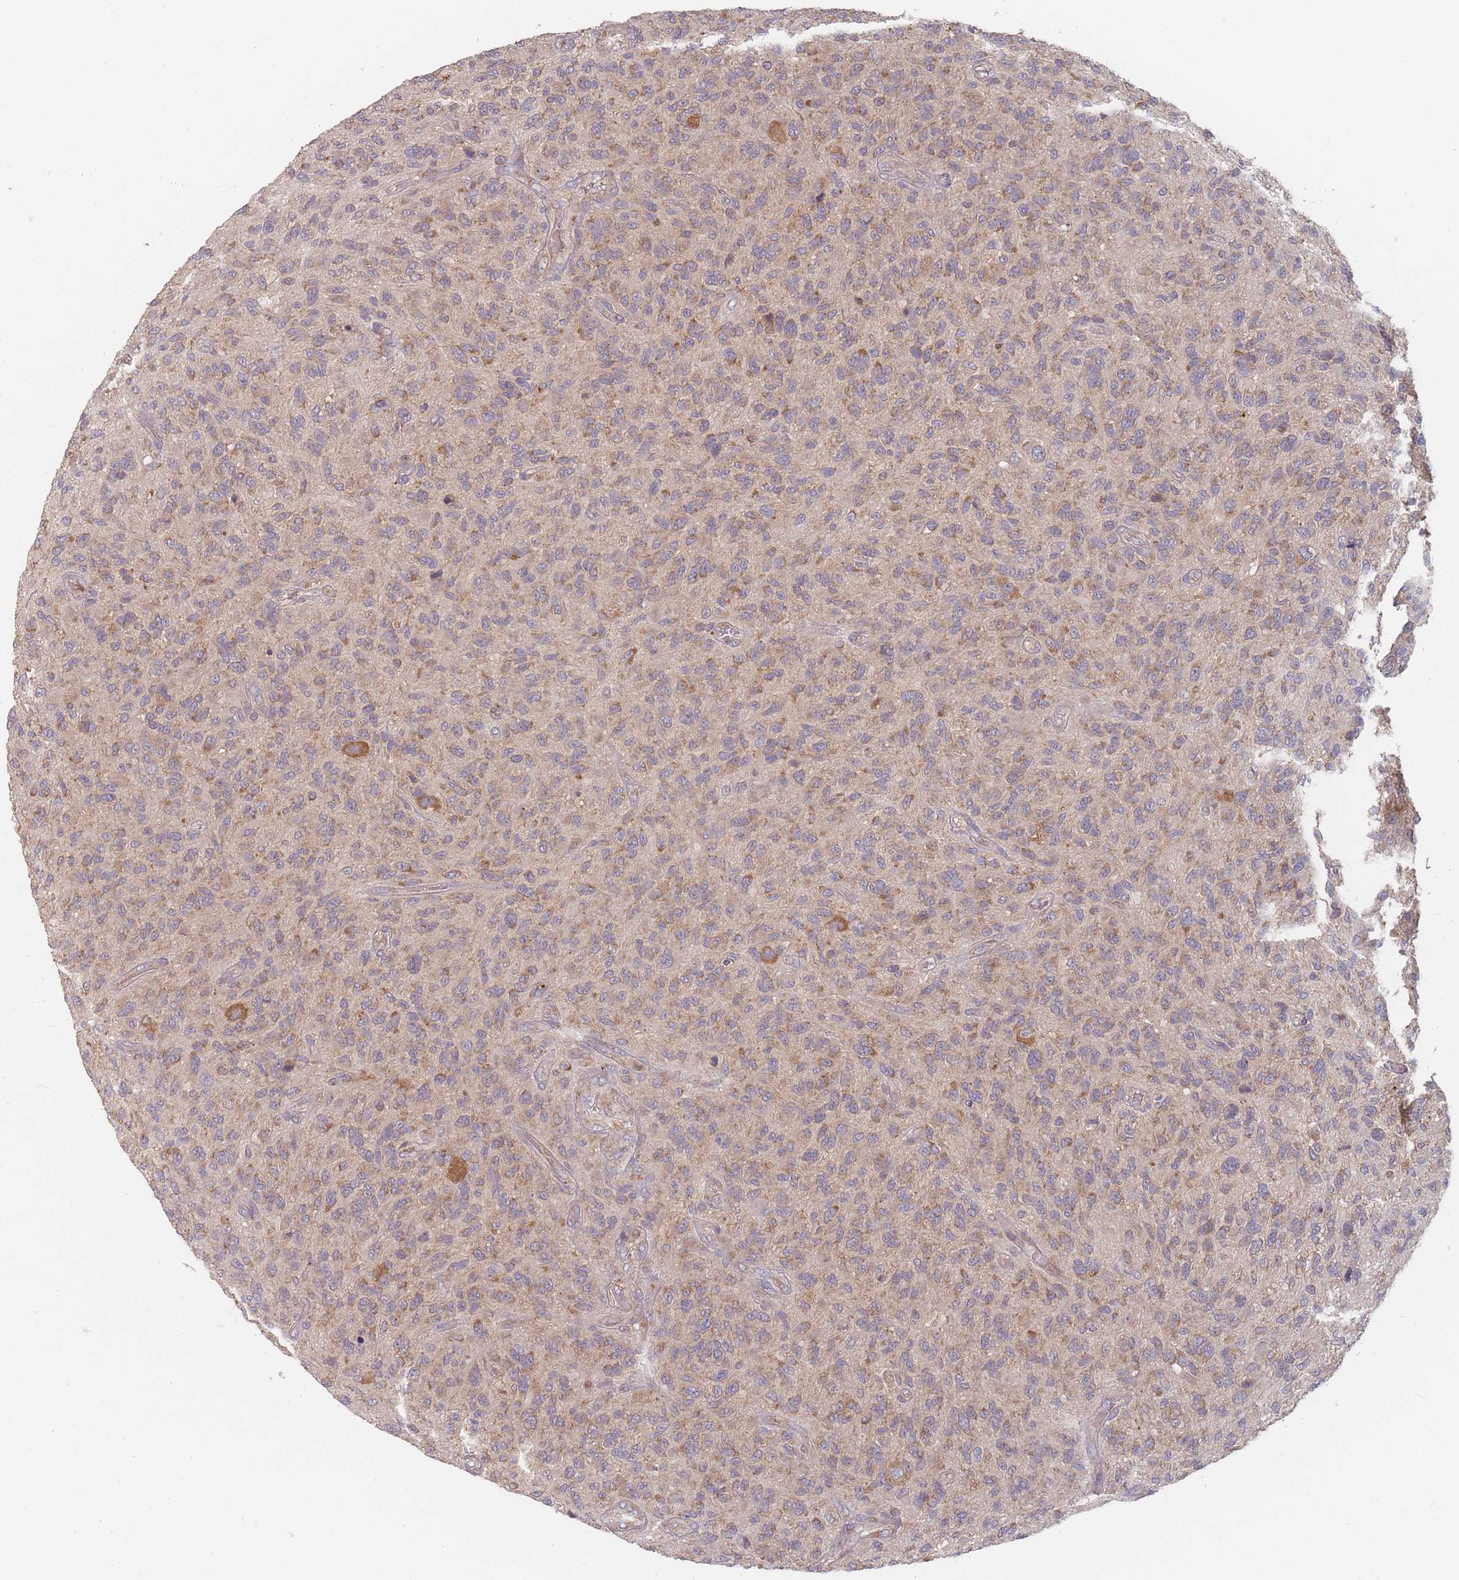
{"staining": {"intensity": "moderate", "quantity": "25%-75%", "location": "cytoplasmic/membranous"}, "tissue": "glioma", "cell_type": "Tumor cells", "image_type": "cancer", "snomed": [{"axis": "morphology", "description": "Glioma, malignant, High grade"}, {"axis": "topography", "description": "Brain"}], "caption": "The micrograph demonstrates immunohistochemical staining of high-grade glioma (malignant). There is moderate cytoplasmic/membranous positivity is seen in about 25%-75% of tumor cells. (brown staining indicates protein expression, while blue staining denotes nuclei).", "gene": "SLC35F3", "patient": {"sex": "male", "age": 47}}